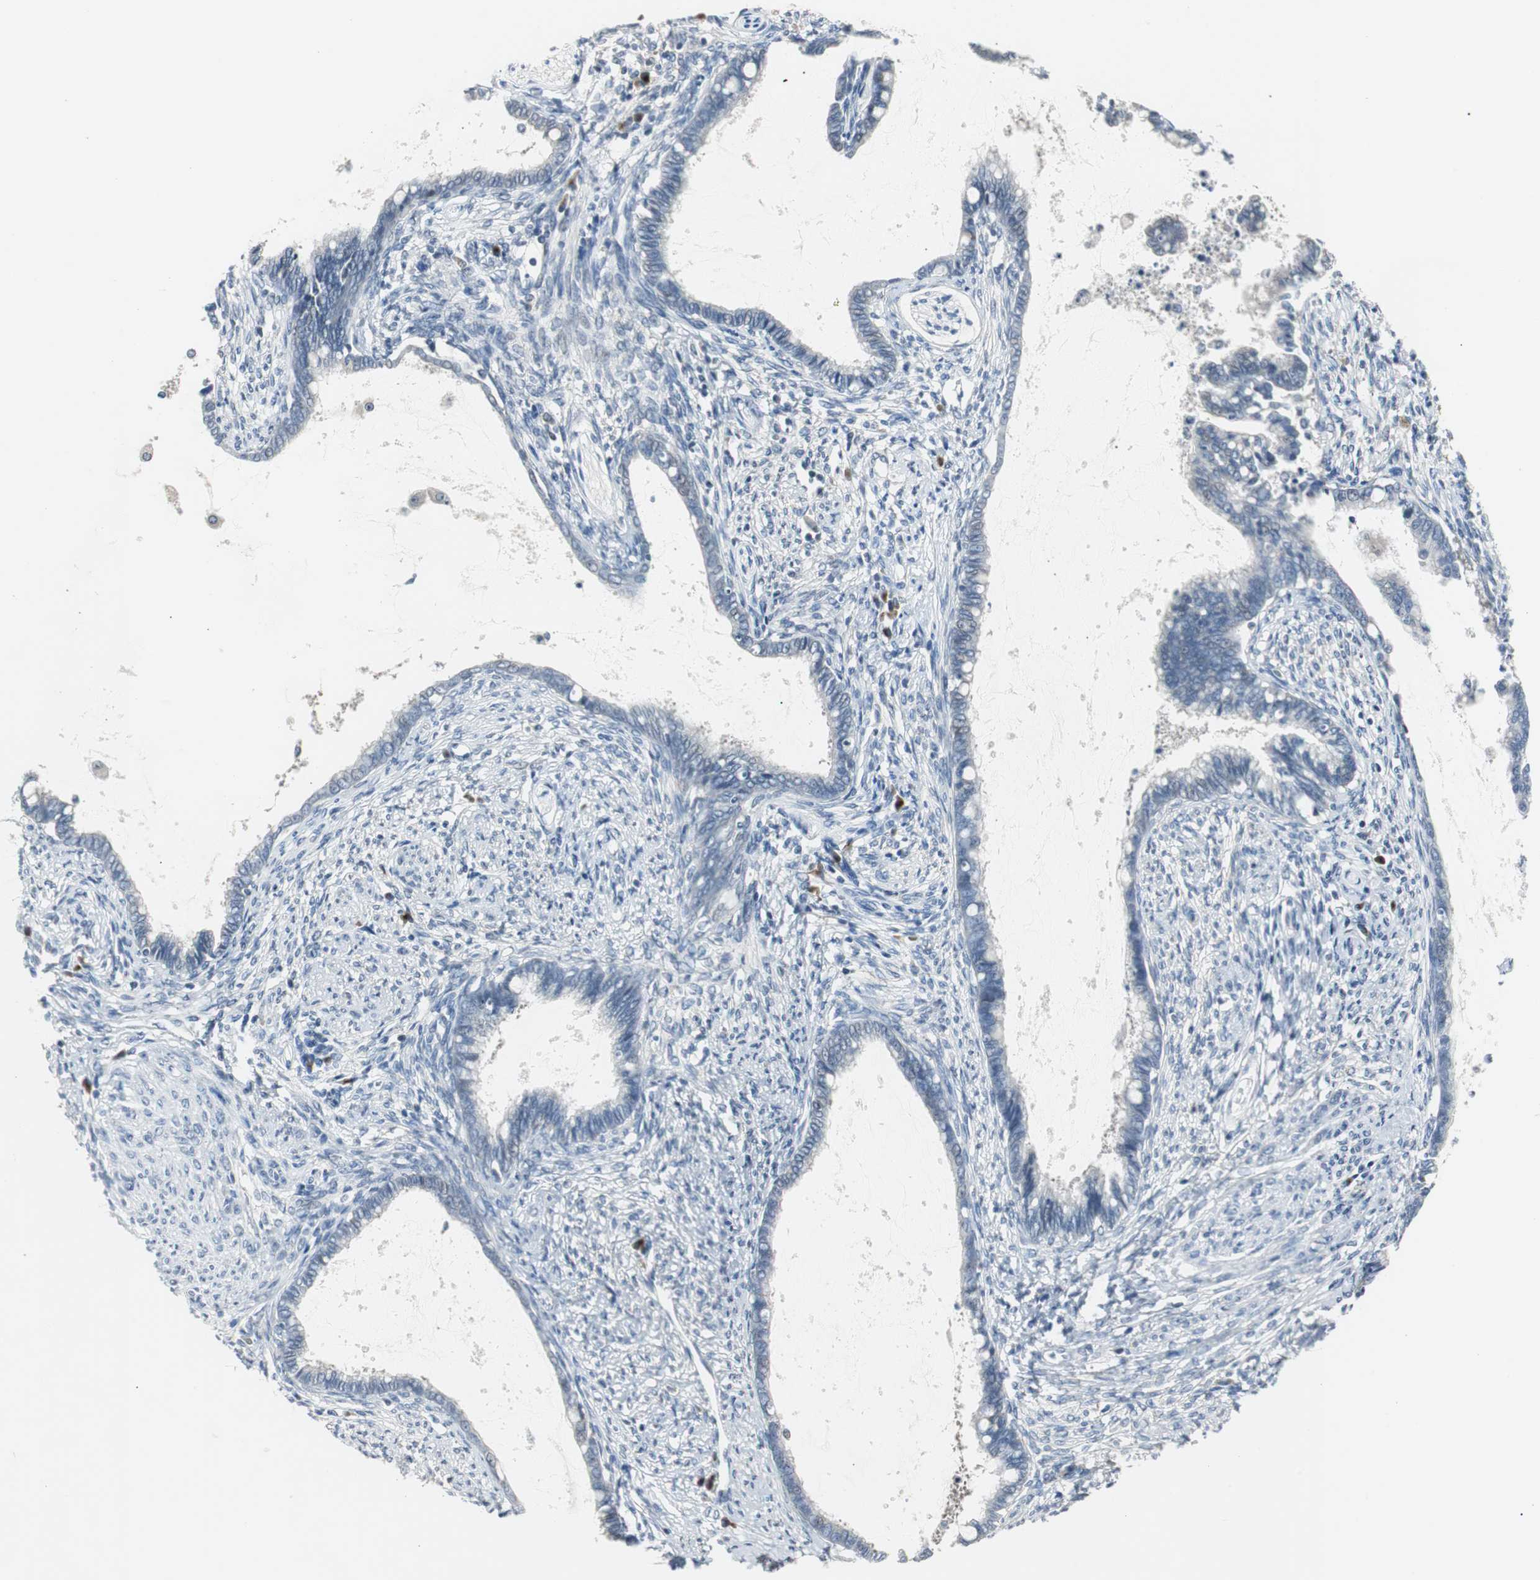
{"staining": {"intensity": "negative", "quantity": "none", "location": "none"}, "tissue": "cervical cancer", "cell_type": "Tumor cells", "image_type": "cancer", "snomed": [{"axis": "morphology", "description": "Adenocarcinoma, NOS"}, {"axis": "topography", "description": "Cervix"}], "caption": "Protein analysis of cervical adenocarcinoma demonstrates no significant positivity in tumor cells. (Immunohistochemistry (ihc), brightfield microscopy, high magnification).", "gene": "SOX30", "patient": {"sex": "female", "age": 44}}